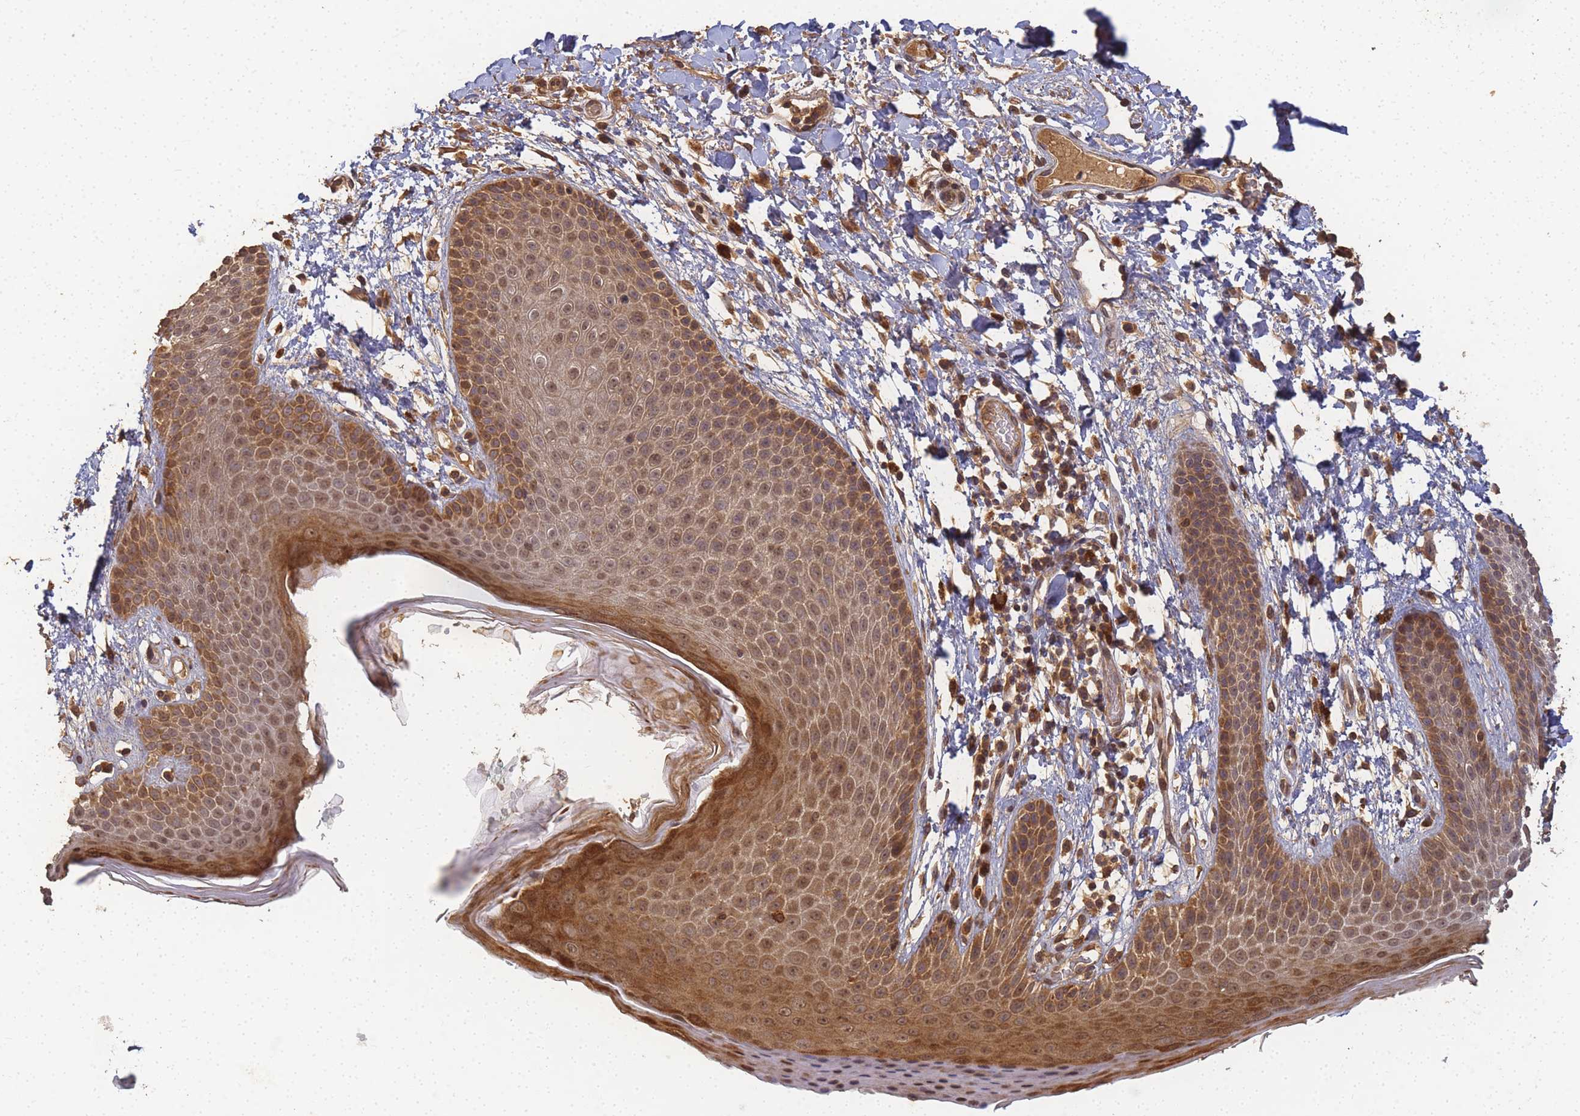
{"staining": {"intensity": "moderate", "quantity": ">75%", "location": "cytoplasmic/membranous,nuclear"}, "tissue": "skin", "cell_type": "Epidermal cells", "image_type": "normal", "snomed": [{"axis": "morphology", "description": "Normal tissue, NOS"}, {"axis": "topography", "description": "Anal"}], "caption": "Epidermal cells exhibit medium levels of moderate cytoplasmic/membranous,nuclear expression in approximately >75% of cells in unremarkable human skin. Immunohistochemistry stains the protein in brown and the nuclei are stained blue.", "gene": "ALKBH1", "patient": {"sex": "male", "age": 74}}